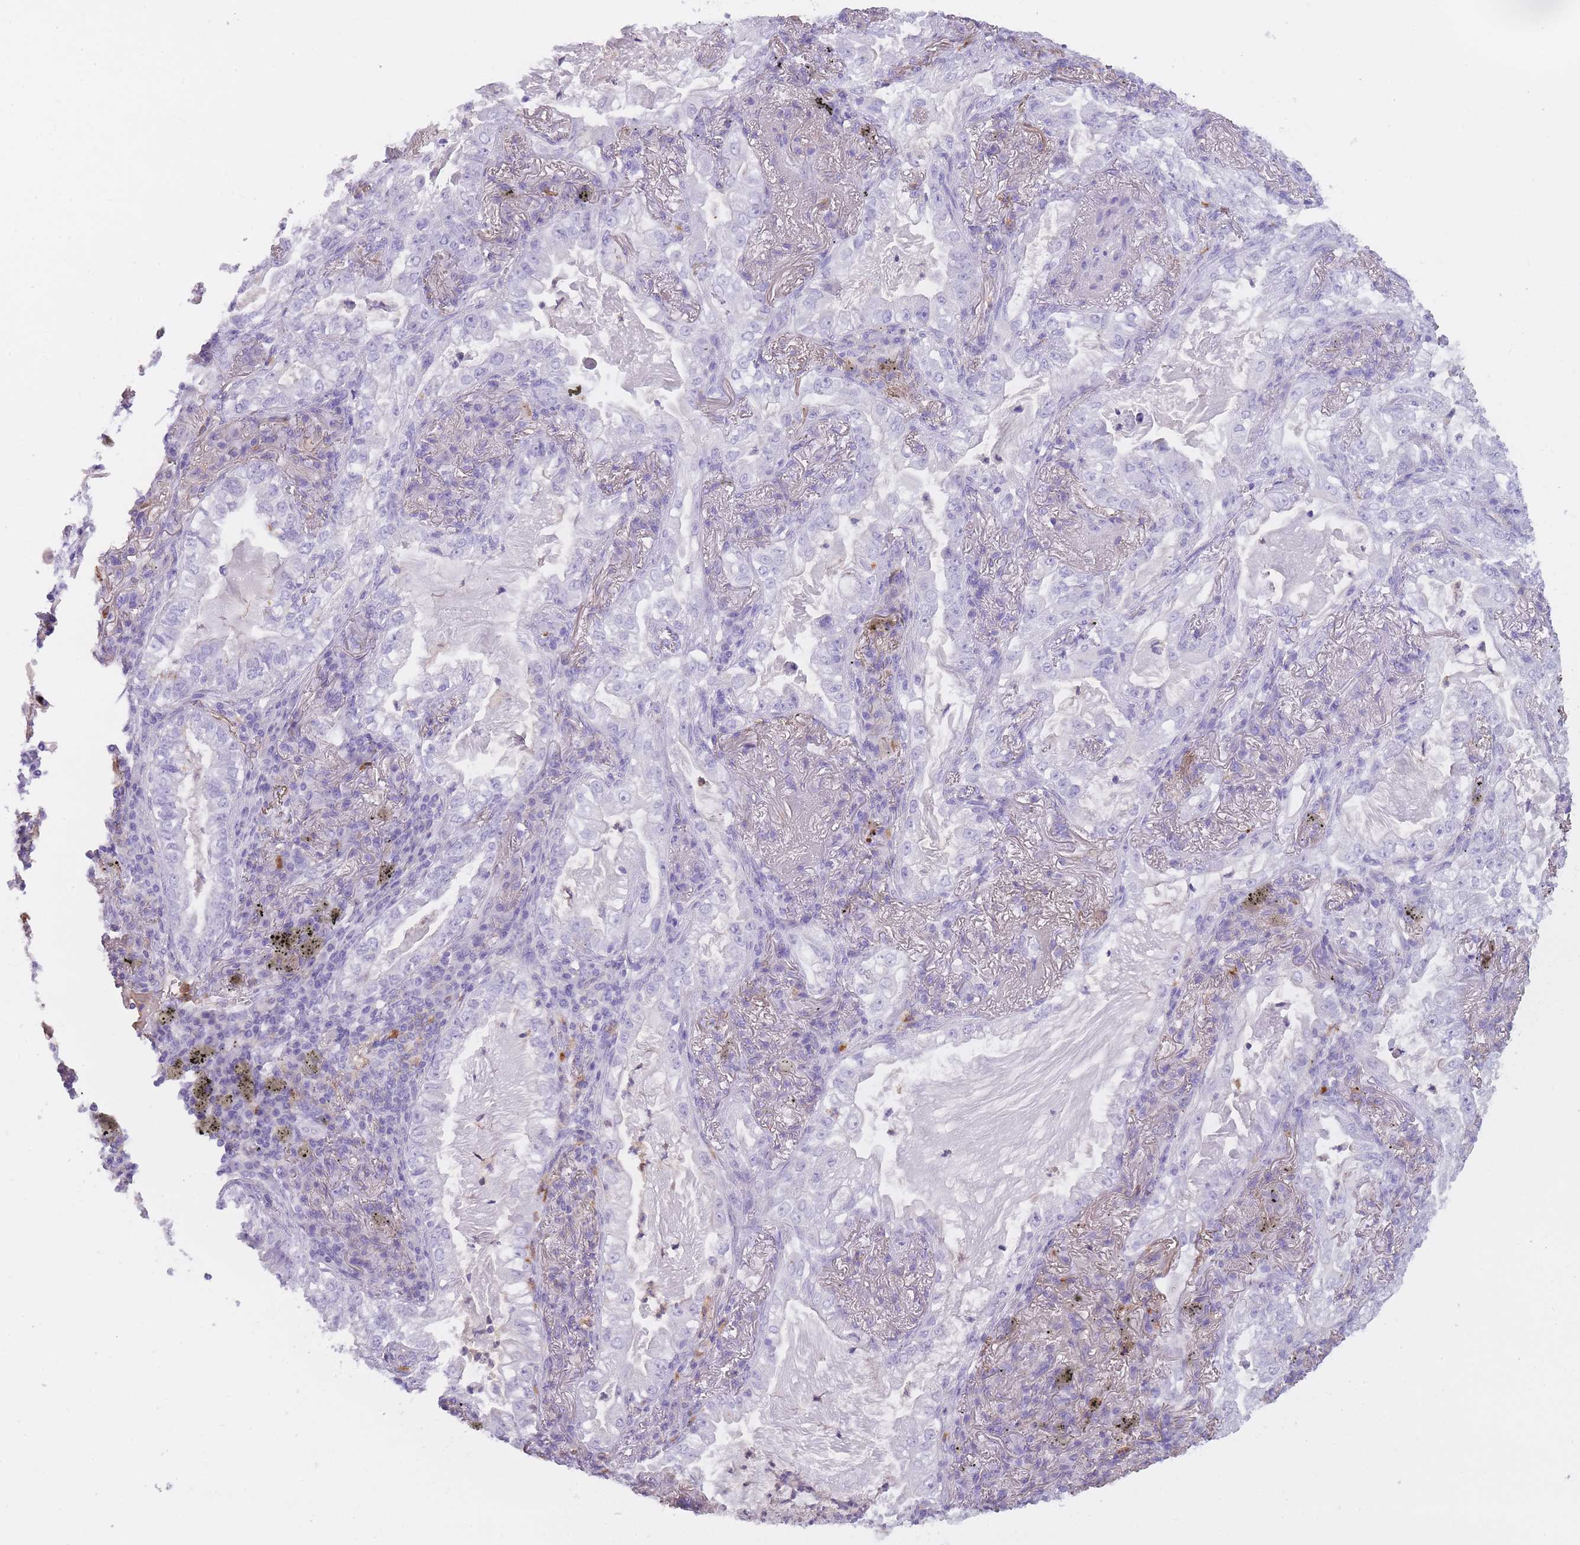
{"staining": {"intensity": "negative", "quantity": "none", "location": "none"}, "tissue": "lung cancer", "cell_type": "Tumor cells", "image_type": "cancer", "snomed": [{"axis": "morphology", "description": "Adenocarcinoma, NOS"}, {"axis": "topography", "description": "Lung"}], "caption": "Micrograph shows no significant protein expression in tumor cells of adenocarcinoma (lung).", "gene": "CR1L", "patient": {"sex": "female", "age": 73}}